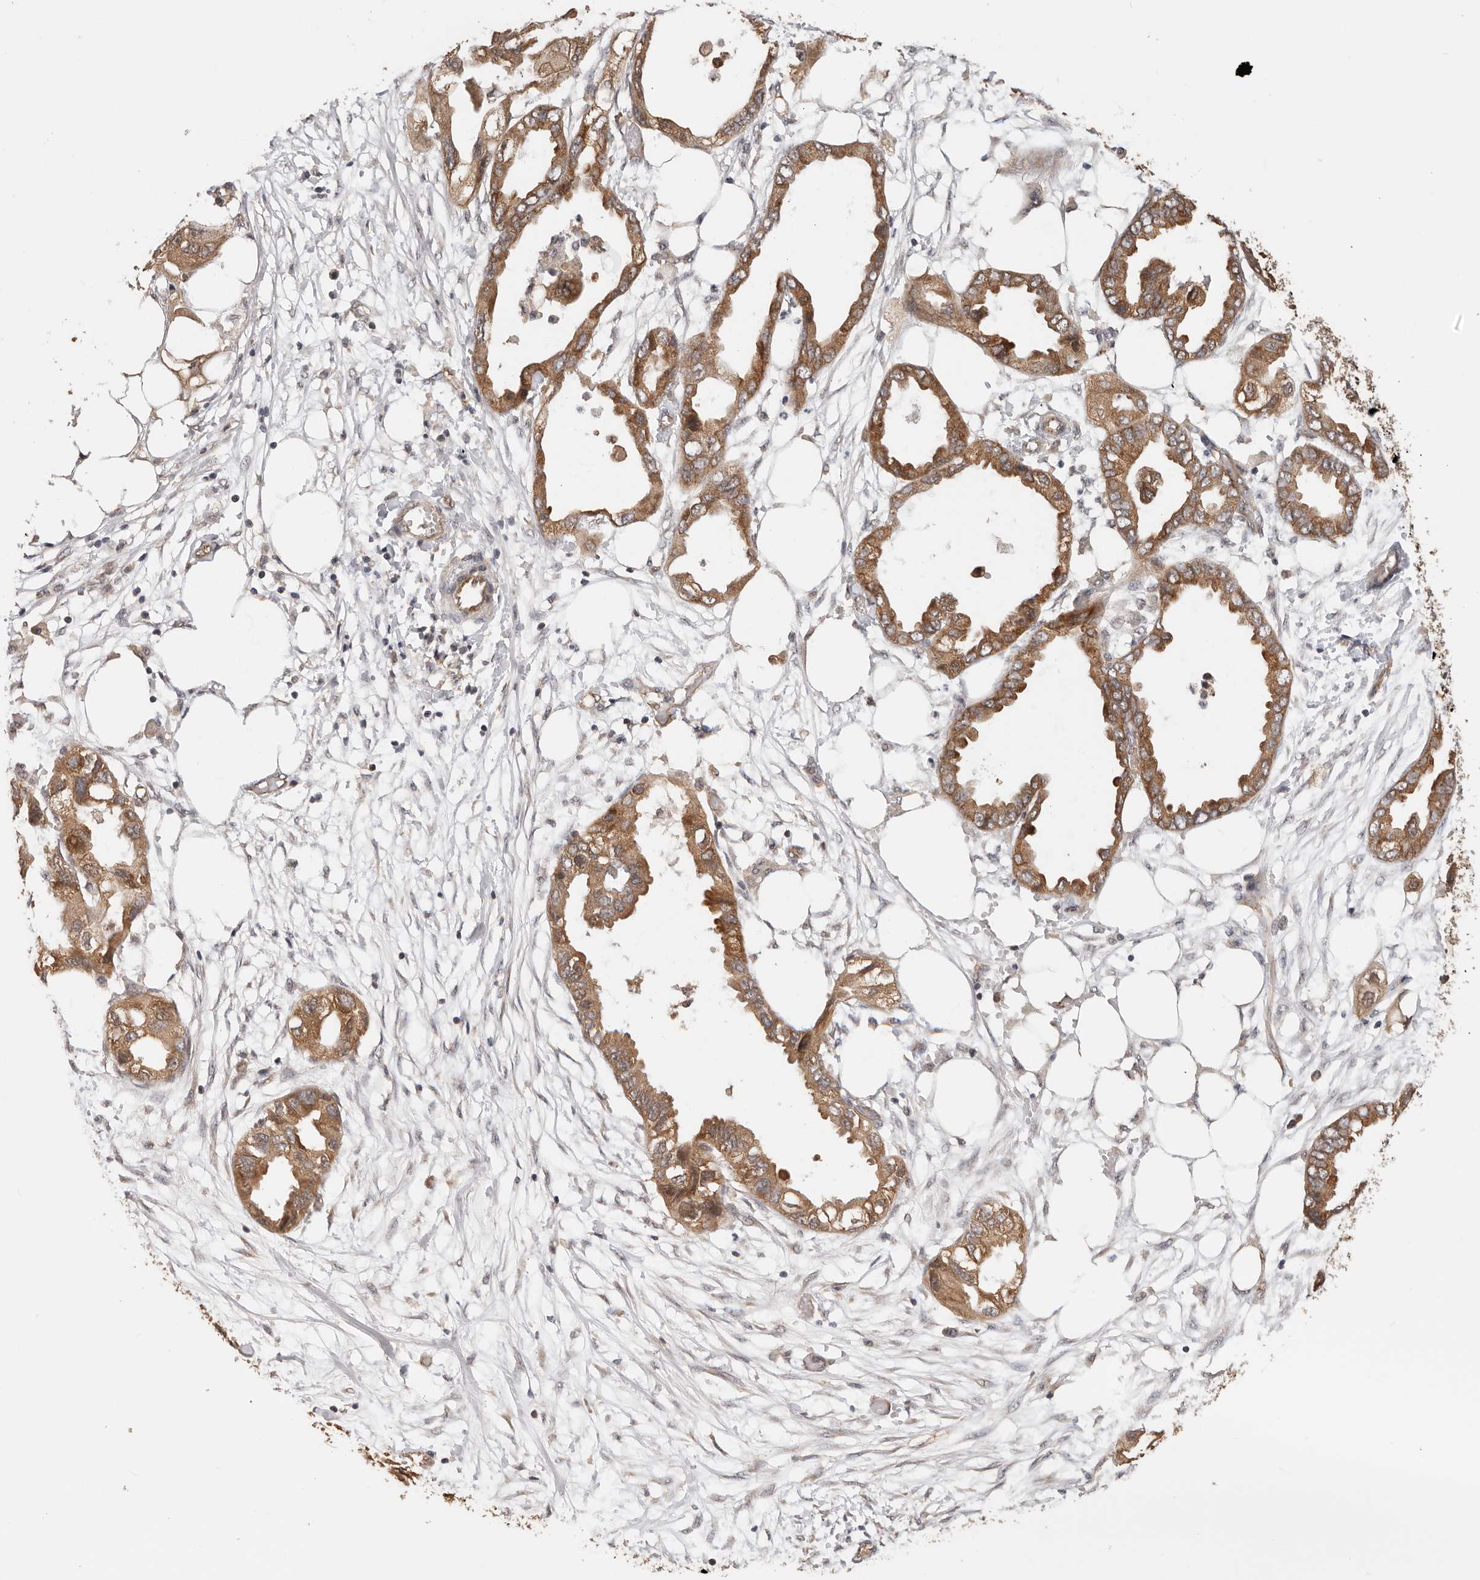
{"staining": {"intensity": "moderate", "quantity": ">75%", "location": "cytoplasmic/membranous"}, "tissue": "endometrial cancer", "cell_type": "Tumor cells", "image_type": "cancer", "snomed": [{"axis": "morphology", "description": "Adenocarcinoma, NOS"}, {"axis": "morphology", "description": "Adenocarcinoma, metastatic, NOS"}, {"axis": "topography", "description": "Adipose tissue"}, {"axis": "topography", "description": "Endometrium"}], "caption": "Immunohistochemistry (IHC) of metastatic adenocarcinoma (endometrial) displays medium levels of moderate cytoplasmic/membranous staining in approximately >75% of tumor cells.", "gene": "AFDN", "patient": {"sex": "female", "age": 67}}